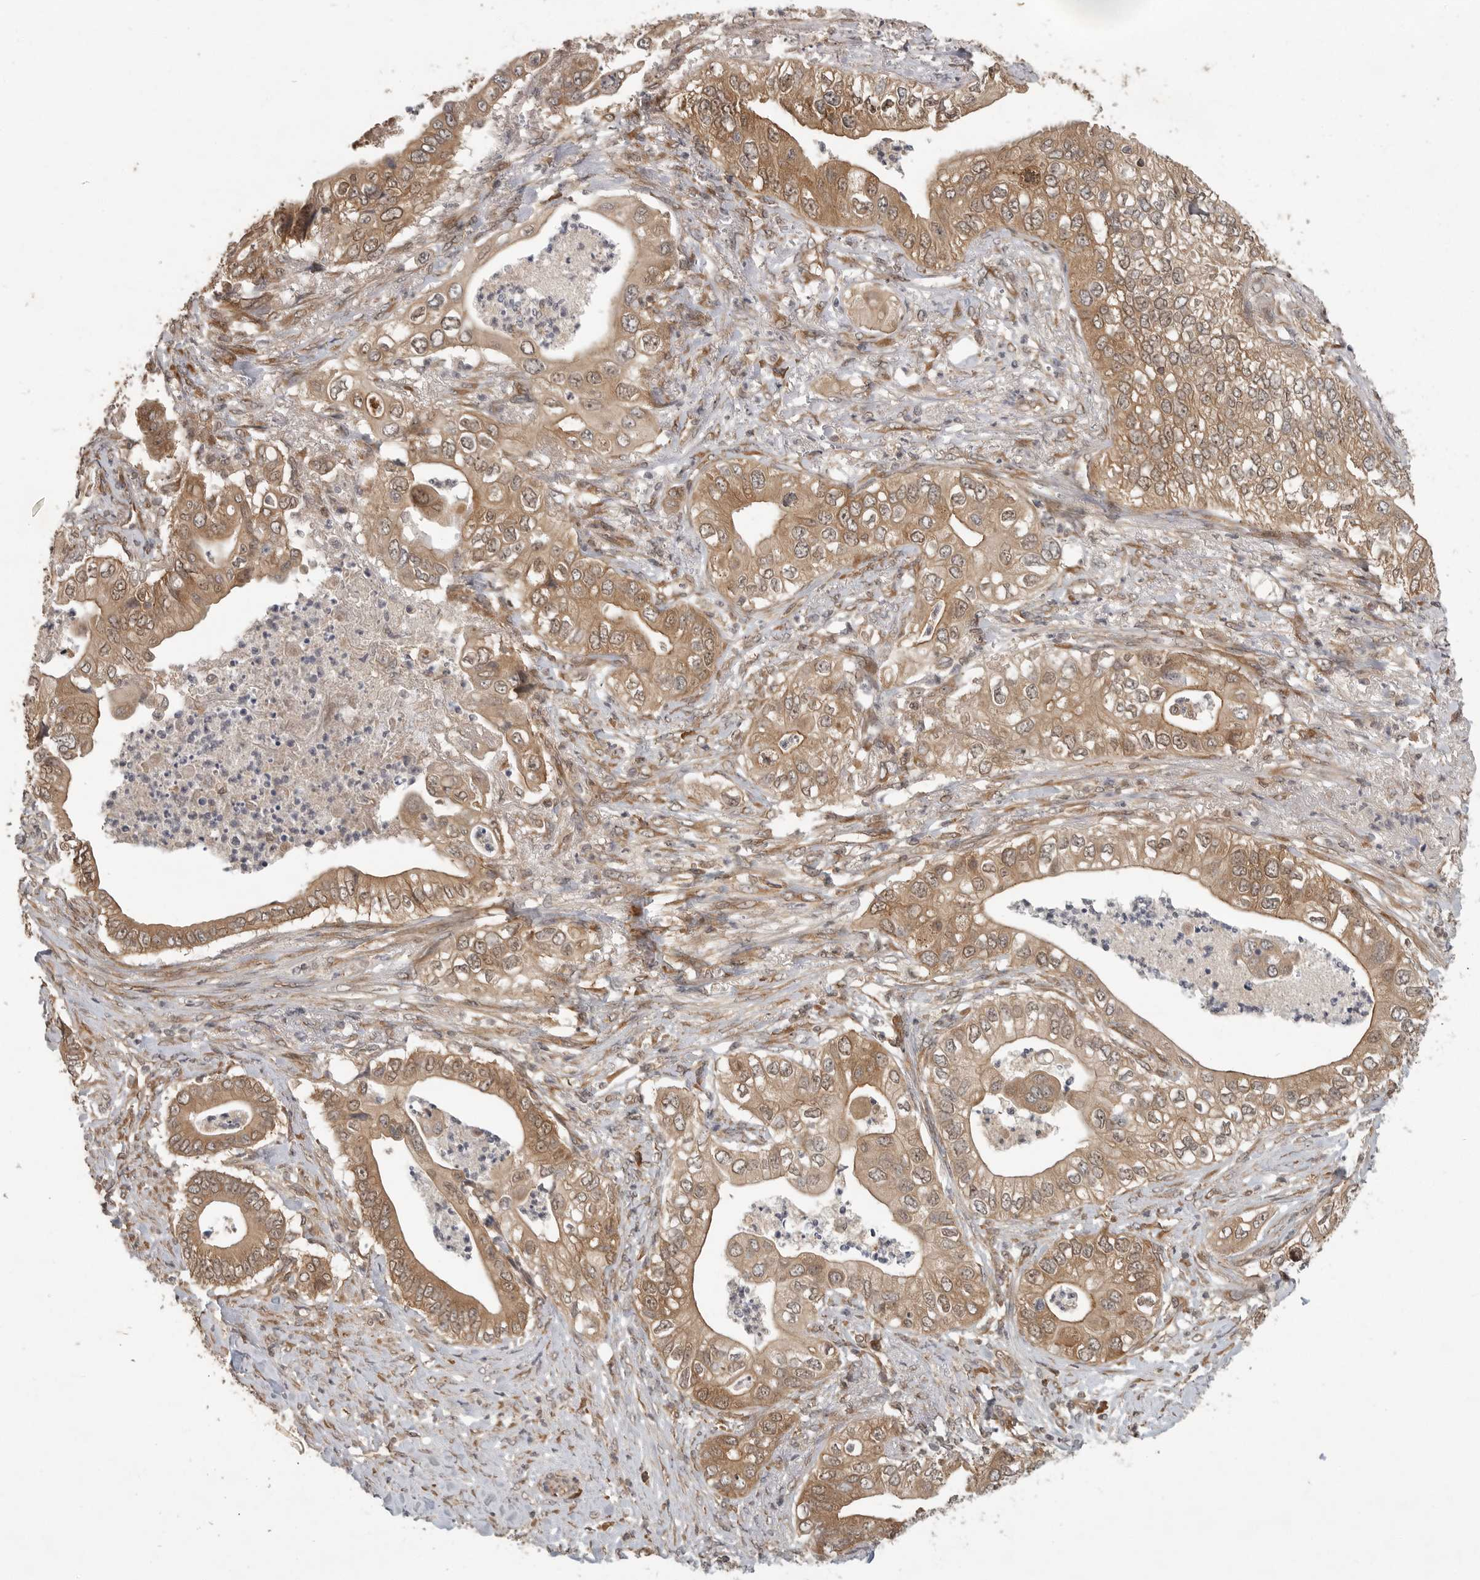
{"staining": {"intensity": "moderate", "quantity": ">75%", "location": "cytoplasmic/membranous"}, "tissue": "pancreatic cancer", "cell_type": "Tumor cells", "image_type": "cancer", "snomed": [{"axis": "morphology", "description": "Adenocarcinoma, NOS"}, {"axis": "topography", "description": "Pancreas"}], "caption": "A photomicrograph showing moderate cytoplasmic/membranous expression in about >75% of tumor cells in adenocarcinoma (pancreatic), as visualized by brown immunohistochemical staining.", "gene": "OSBPL9", "patient": {"sex": "female", "age": 78}}